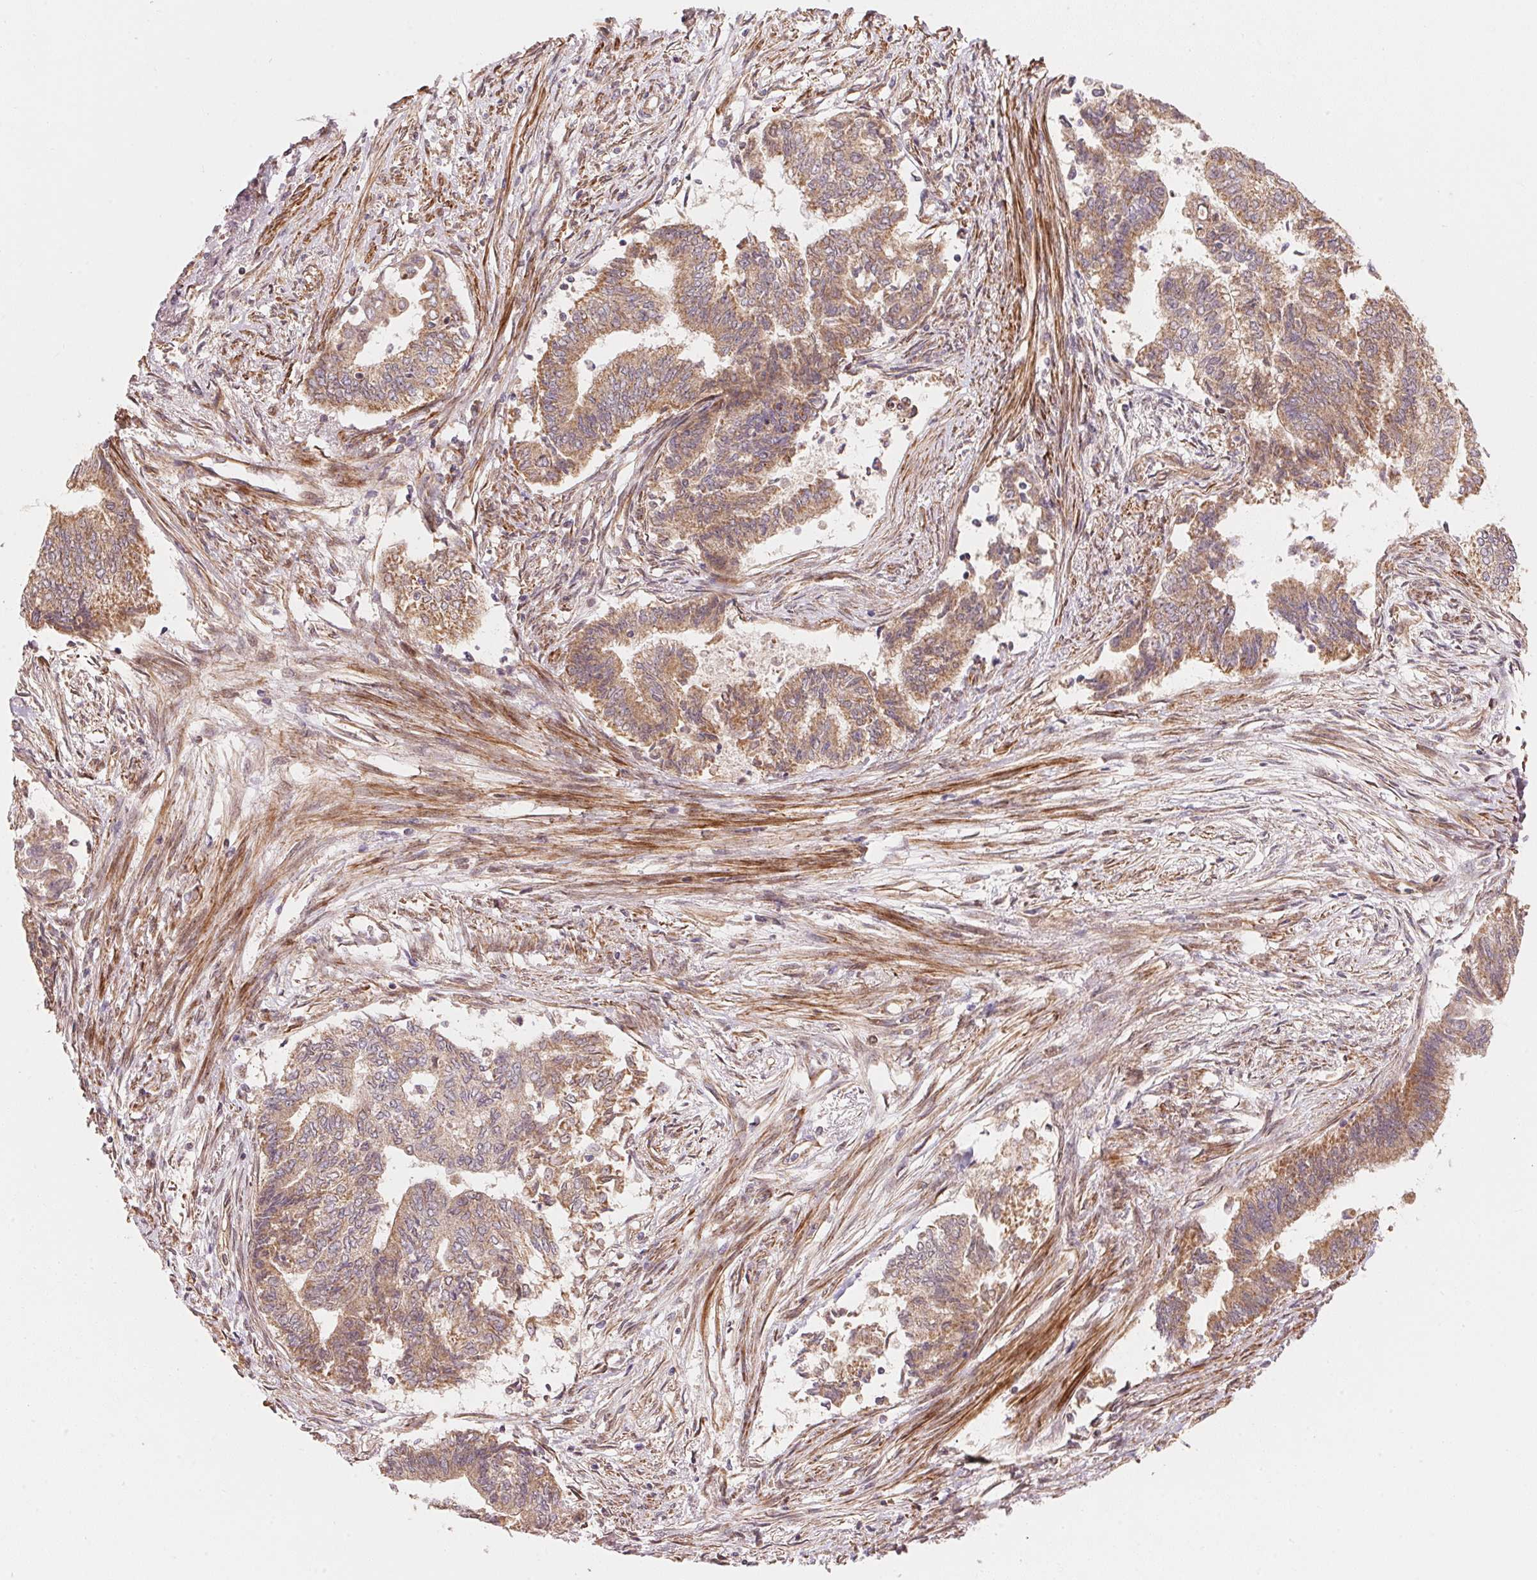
{"staining": {"intensity": "moderate", "quantity": ">75%", "location": "cytoplasmic/membranous"}, "tissue": "endometrial cancer", "cell_type": "Tumor cells", "image_type": "cancer", "snomed": [{"axis": "morphology", "description": "Adenocarcinoma, NOS"}, {"axis": "topography", "description": "Endometrium"}], "caption": "An image showing moderate cytoplasmic/membranous staining in approximately >75% of tumor cells in endometrial adenocarcinoma, as visualized by brown immunohistochemical staining.", "gene": "TNIP2", "patient": {"sex": "female", "age": 65}}